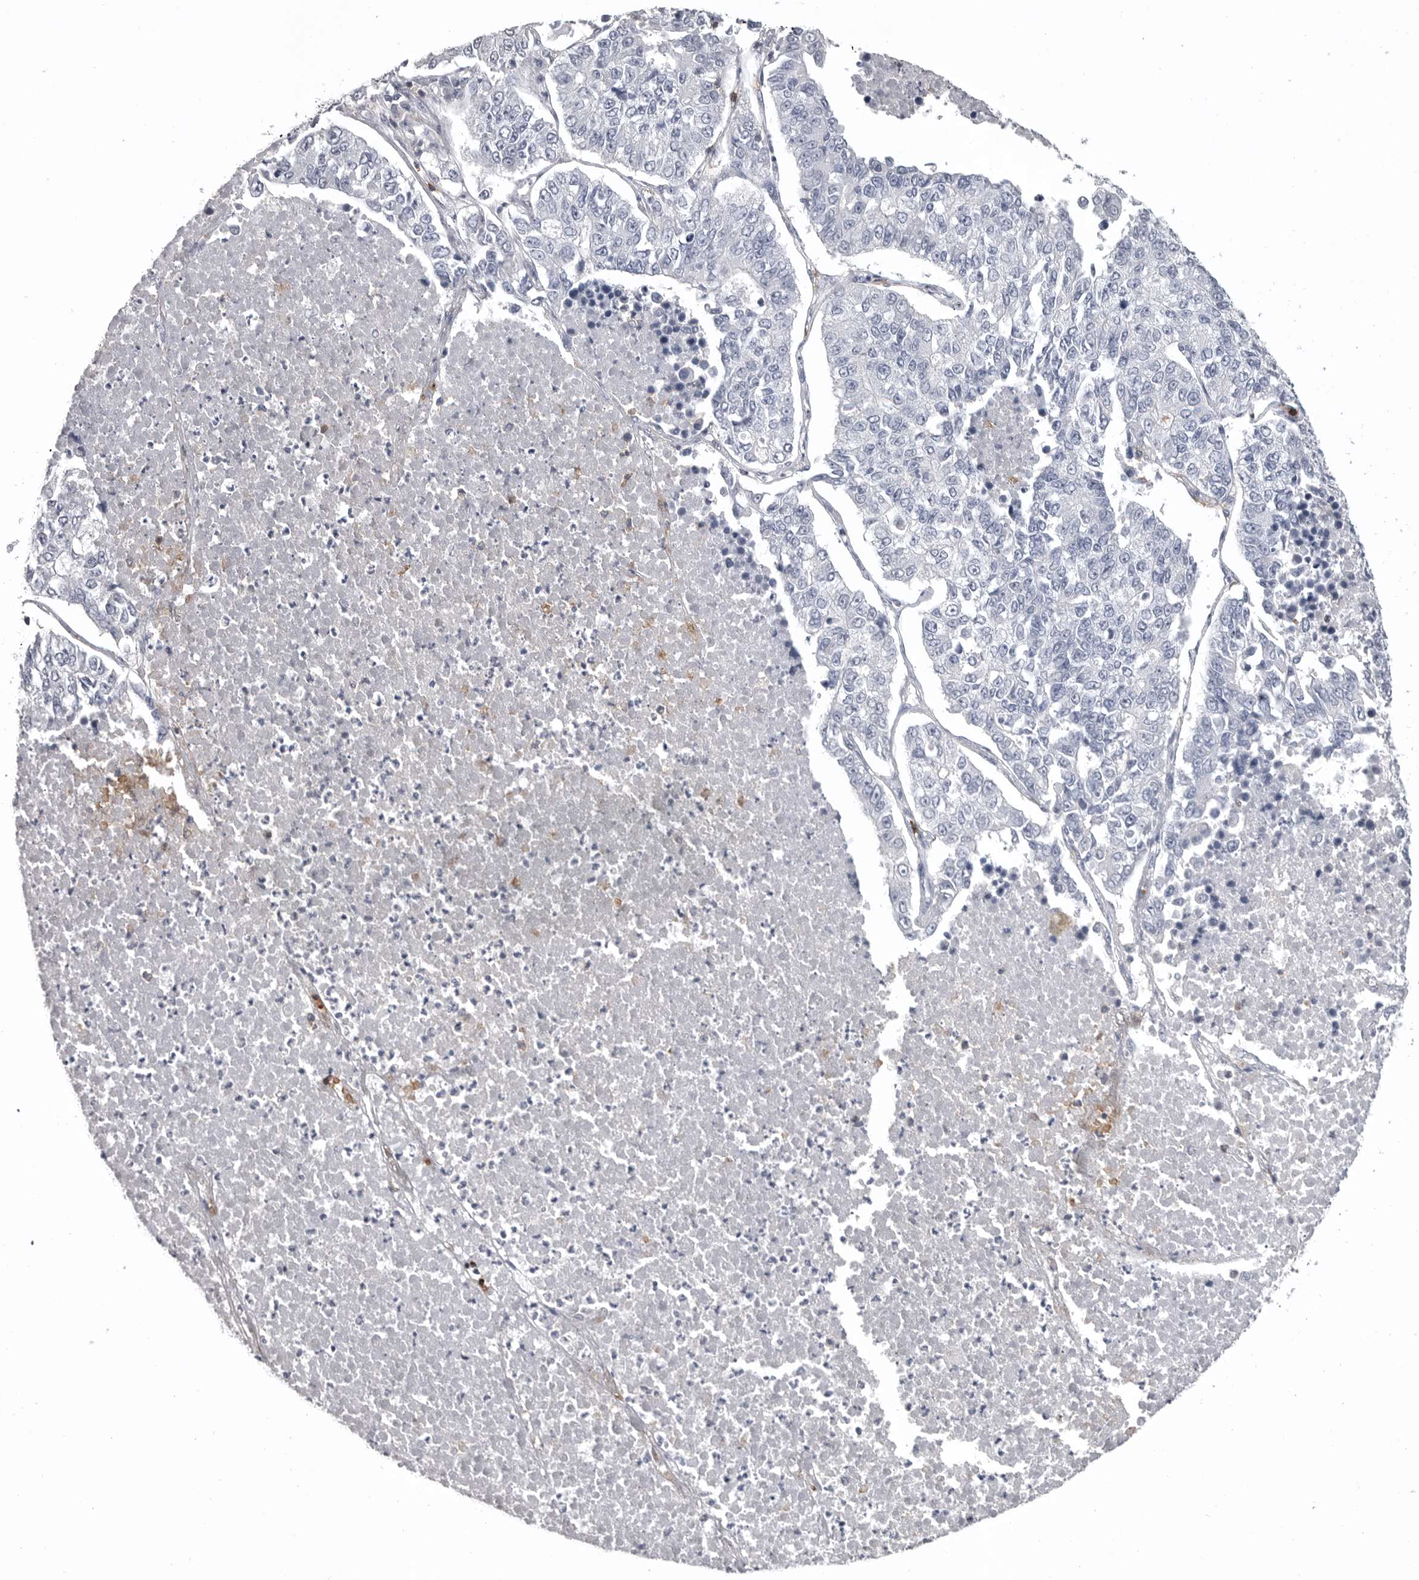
{"staining": {"intensity": "negative", "quantity": "none", "location": "none"}, "tissue": "lung cancer", "cell_type": "Tumor cells", "image_type": "cancer", "snomed": [{"axis": "morphology", "description": "Adenocarcinoma, NOS"}, {"axis": "topography", "description": "Lung"}], "caption": "This micrograph is of lung cancer stained with immunohistochemistry (IHC) to label a protein in brown with the nuclei are counter-stained blue. There is no expression in tumor cells.", "gene": "ITGAL", "patient": {"sex": "male", "age": 49}}